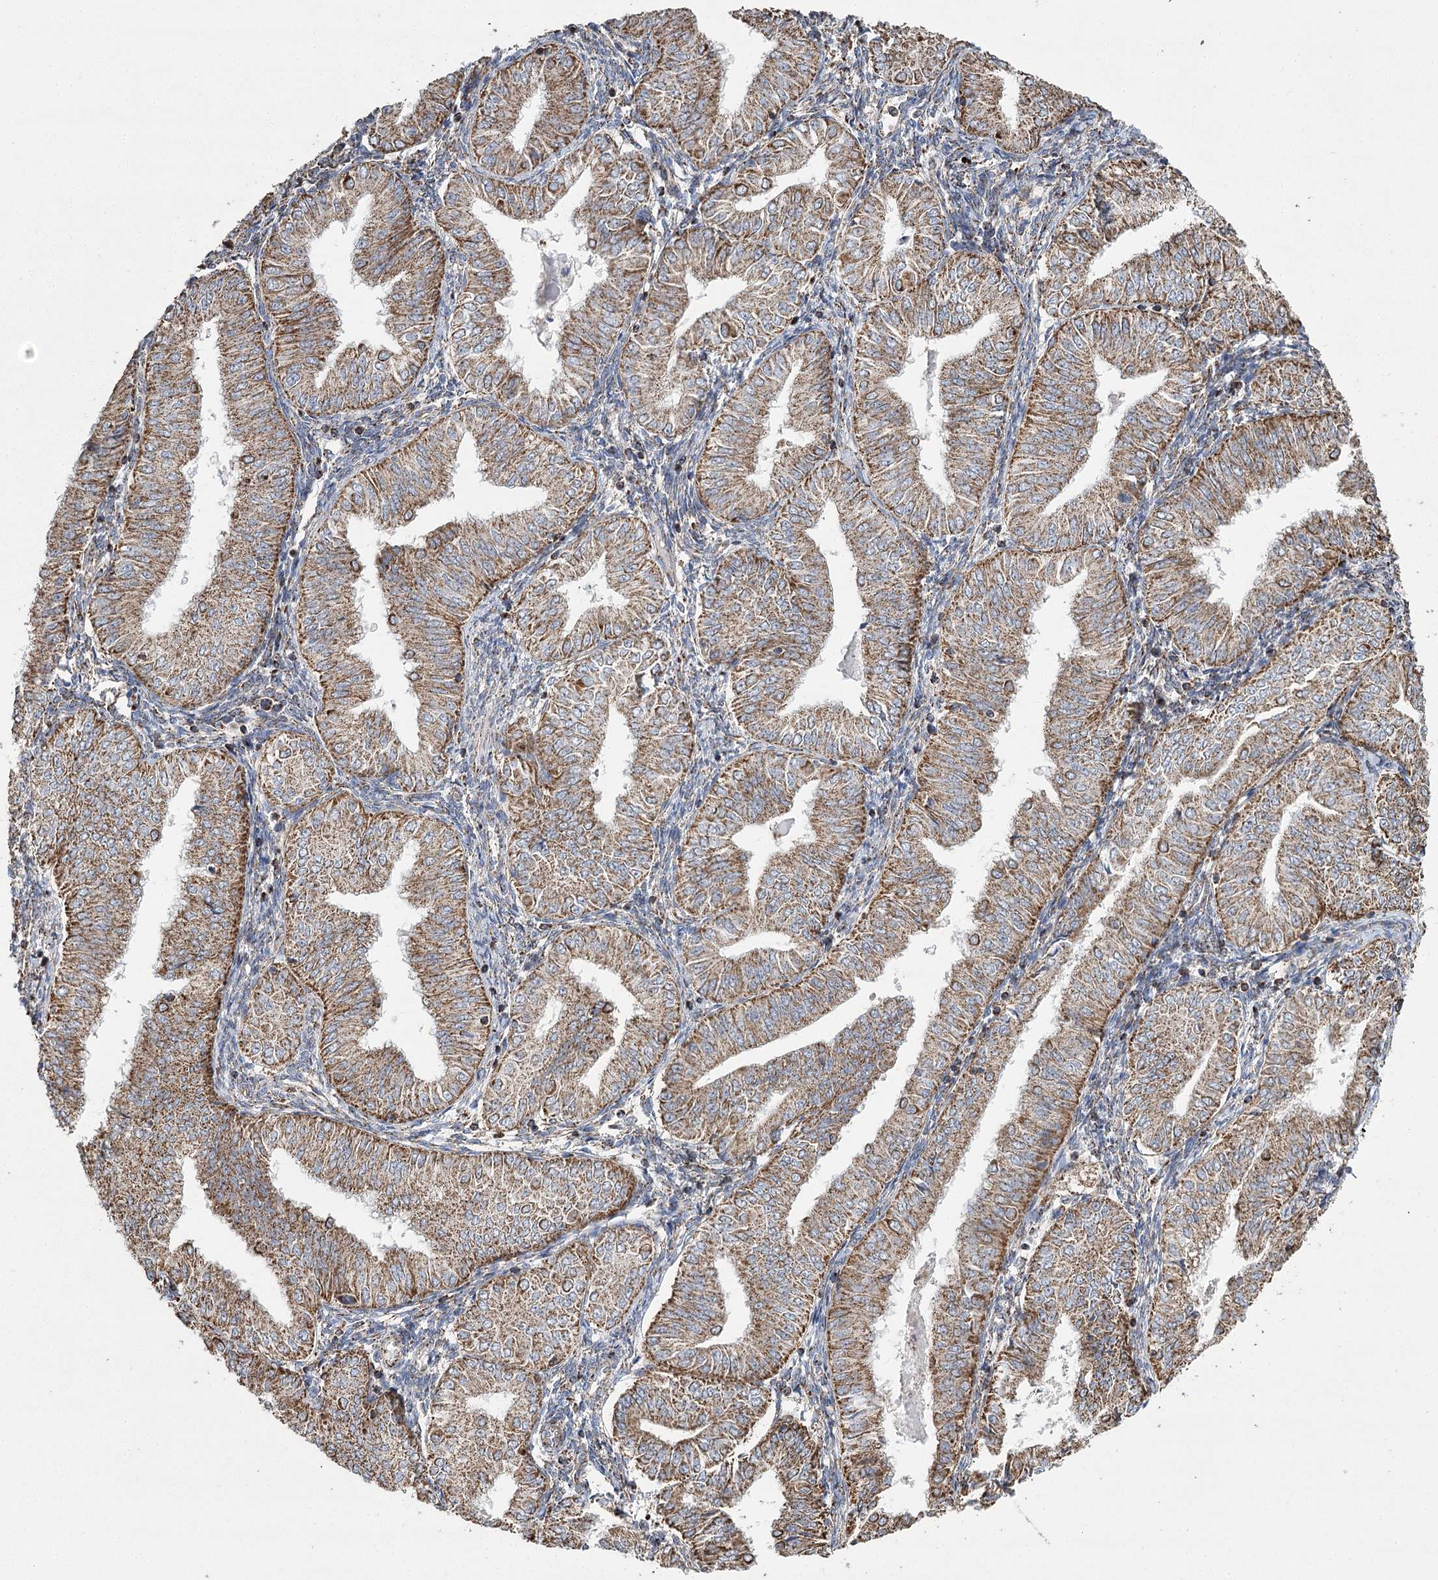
{"staining": {"intensity": "moderate", "quantity": ">75%", "location": "cytoplasmic/membranous"}, "tissue": "endometrial cancer", "cell_type": "Tumor cells", "image_type": "cancer", "snomed": [{"axis": "morphology", "description": "Normal tissue, NOS"}, {"axis": "morphology", "description": "Adenocarcinoma, NOS"}, {"axis": "topography", "description": "Endometrium"}], "caption": "Brown immunohistochemical staining in human endometrial cancer displays moderate cytoplasmic/membranous positivity in about >75% of tumor cells.", "gene": "RANBP3L", "patient": {"sex": "female", "age": 53}}